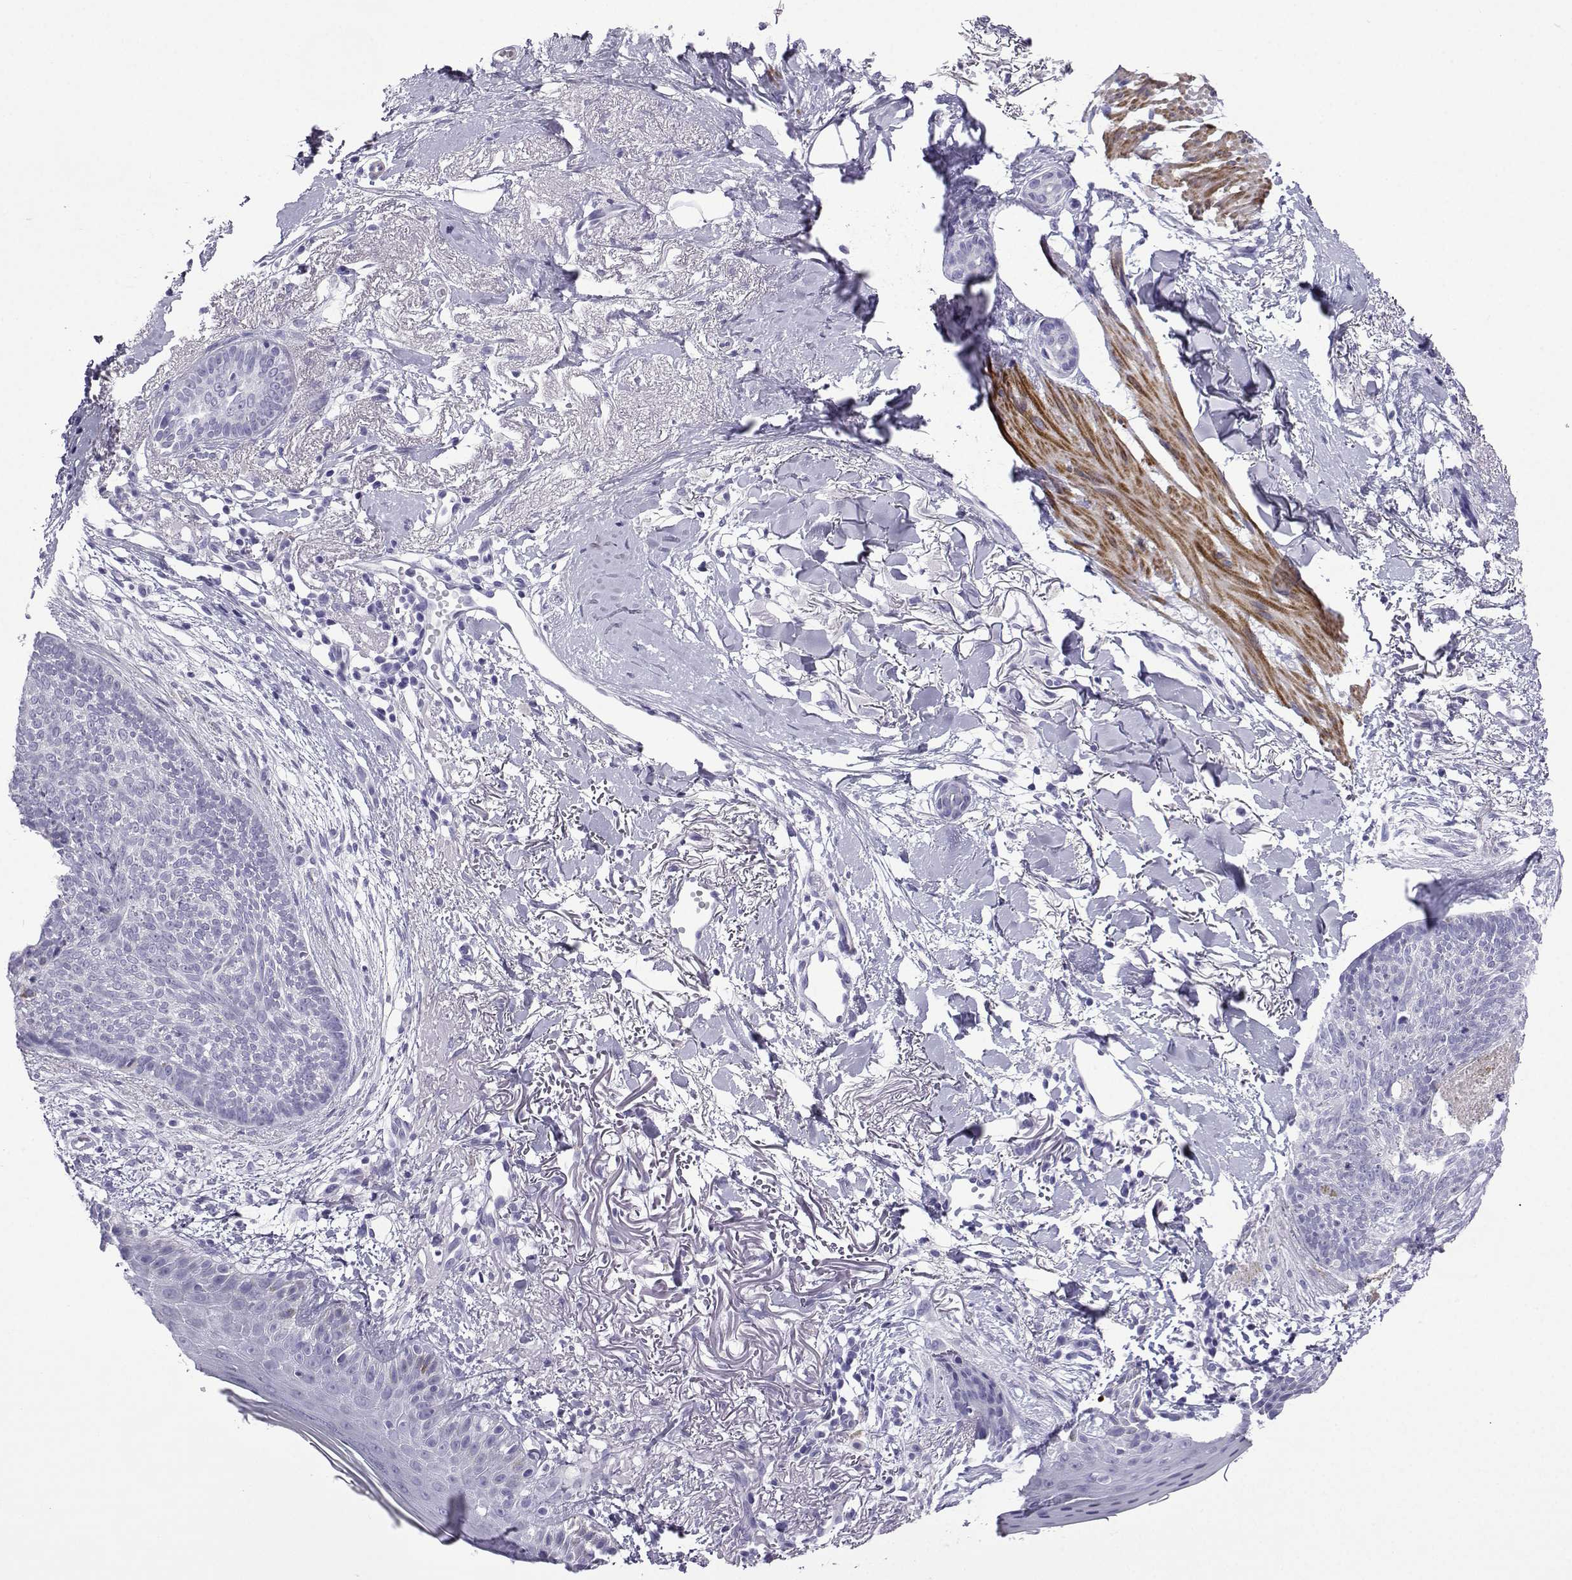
{"staining": {"intensity": "negative", "quantity": "none", "location": "none"}, "tissue": "skin cancer", "cell_type": "Tumor cells", "image_type": "cancer", "snomed": [{"axis": "morphology", "description": "Normal tissue, NOS"}, {"axis": "morphology", "description": "Basal cell carcinoma"}, {"axis": "topography", "description": "Skin"}], "caption": "Histopathology image shows no protein positivity in tumor cells of skin cancer tissue.", "gene": "KCNF1", "patient": {"sex": "male", "age": 84}}